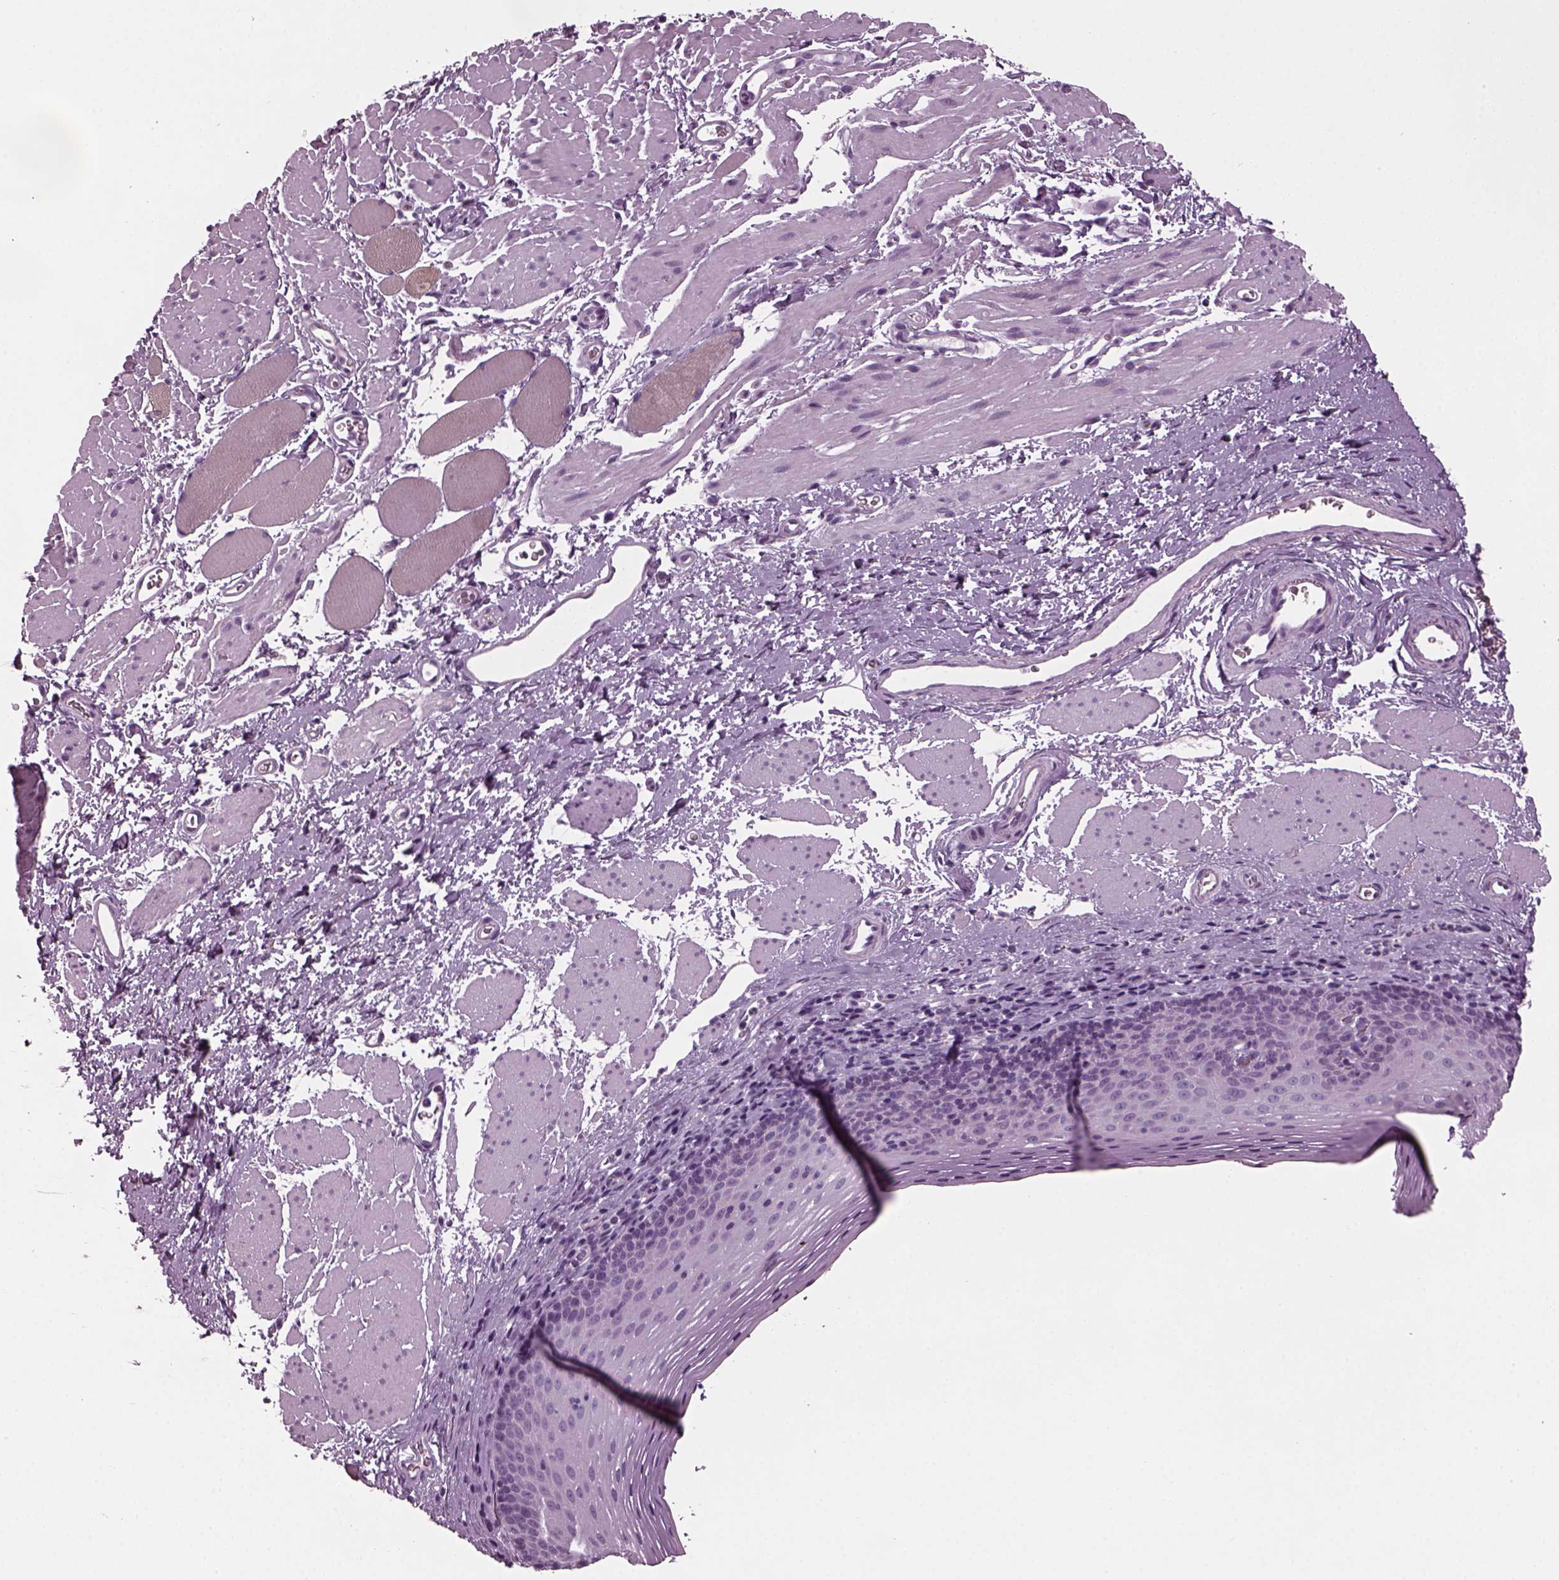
{"staining": {"intensity": "negative", "quantity": "none", "location": "none"}, "tissue": "esophagus", "cell_type": "Squamous epithelial cells", "image_type": "normal", "snomed": [{"axis": "morphology", "description": "Normal tissue, NOS"}, {"axis": "topography", "description": "Esophagus"}], "caption": "Protein analysis of benign esophagus shows no significant positivity in squamous epithelial cells. The staining was performed using DAB (3,3'-diaminobenzidine) to visualize the protein expression in brown, while the nuclei were stained in blue with hematoxylin (Magnification: 20x).", "gene": "DPYSL5", "patient": {"sex": "female", "age": 68}}